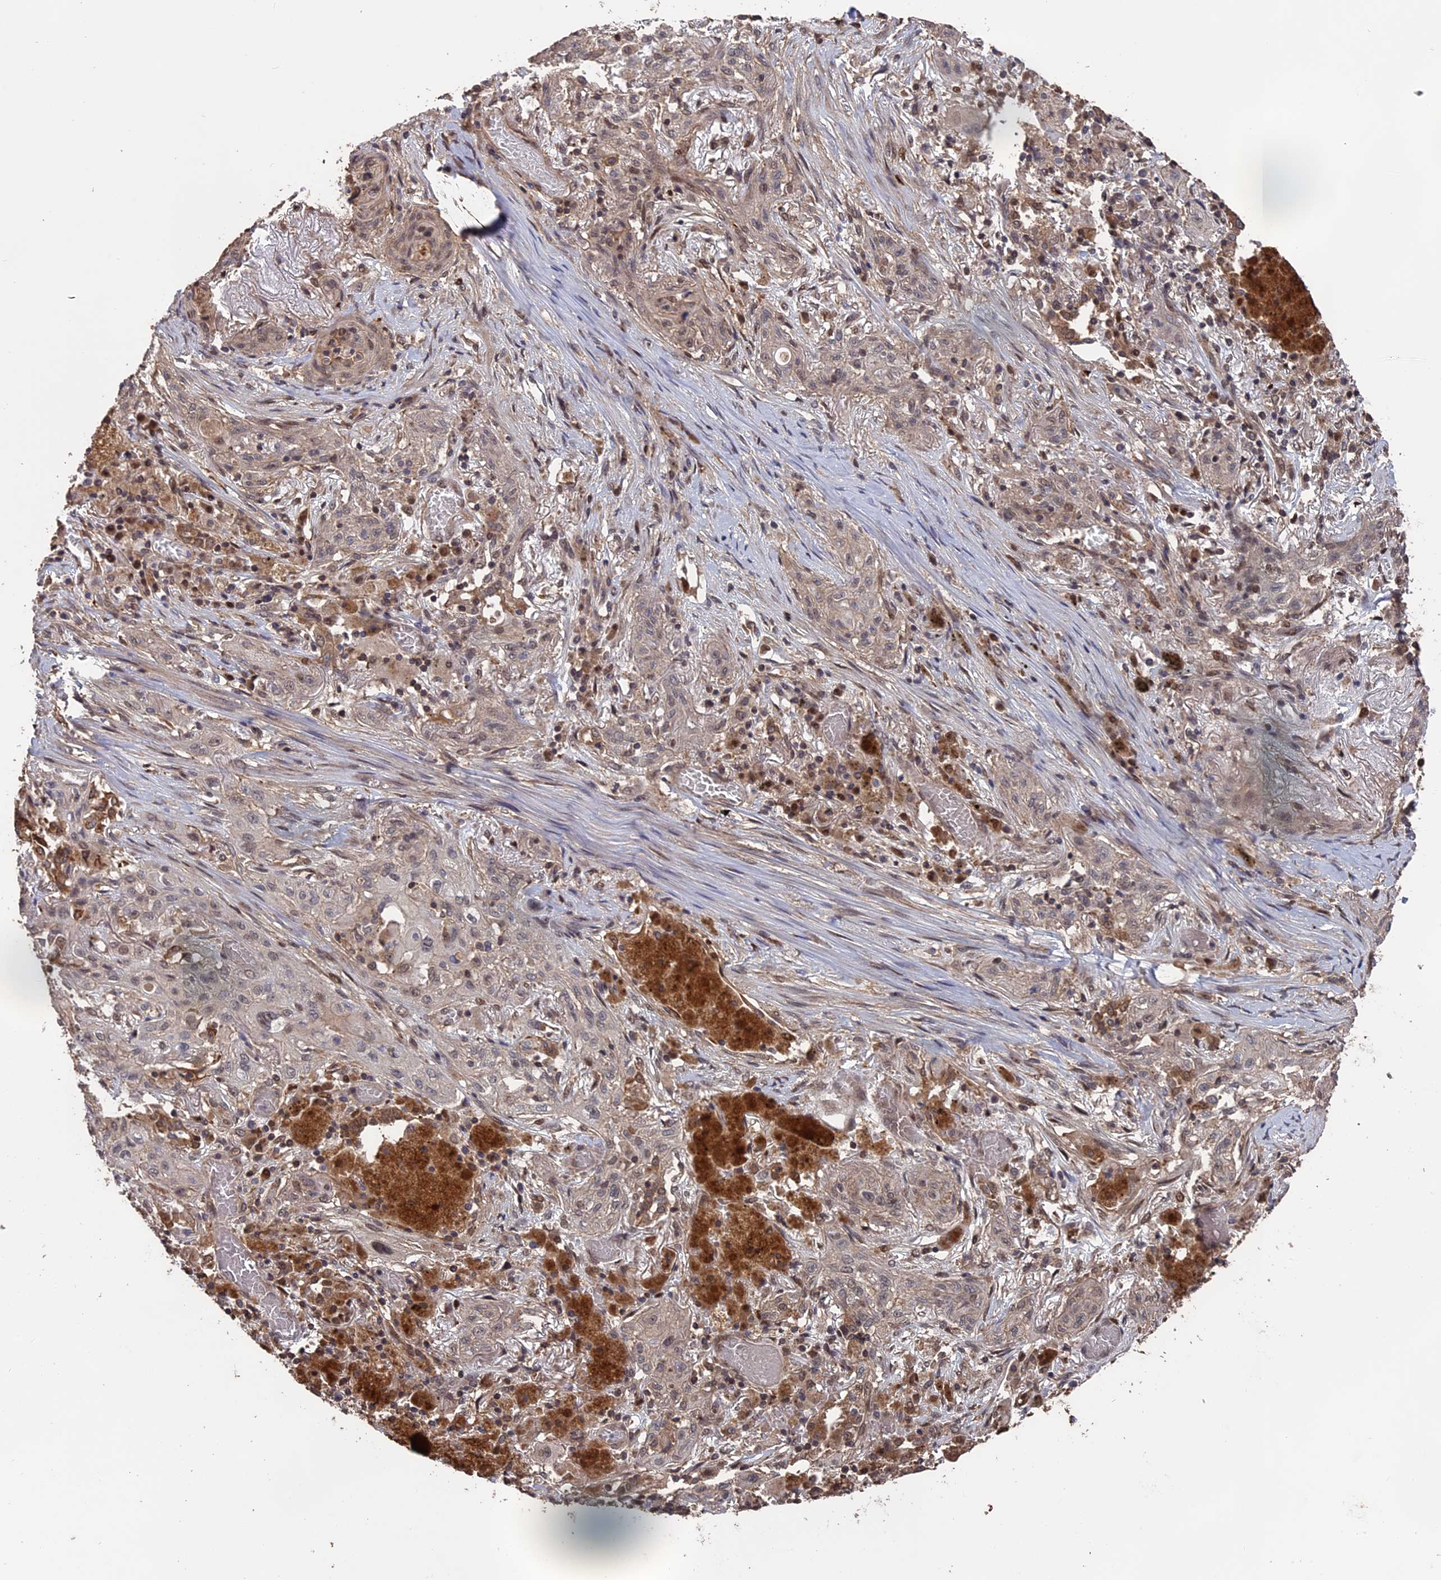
{"staining": {"intensity": "weak", "quantity": "<25%", "location": "cytoplasmic/membranous,nuclear"}, "tissue": "lung cancer", "cell_type": "Tumor cells", "image_type": "cancer", "snomed": [{"axis": "morphology", "description": "Squamous cell carcinoma, NOS"}, {"axis": "topography", "description": "Lung"}], "caption": "DAB (3,3'-diaminobenzidine) immunohistochemical staining of human lung cancer (squamous cell carcinoma) displays no significant expression in tumor cells.", "gene": "MYBL2", "patient": {"sex": "female", "age": 47}}